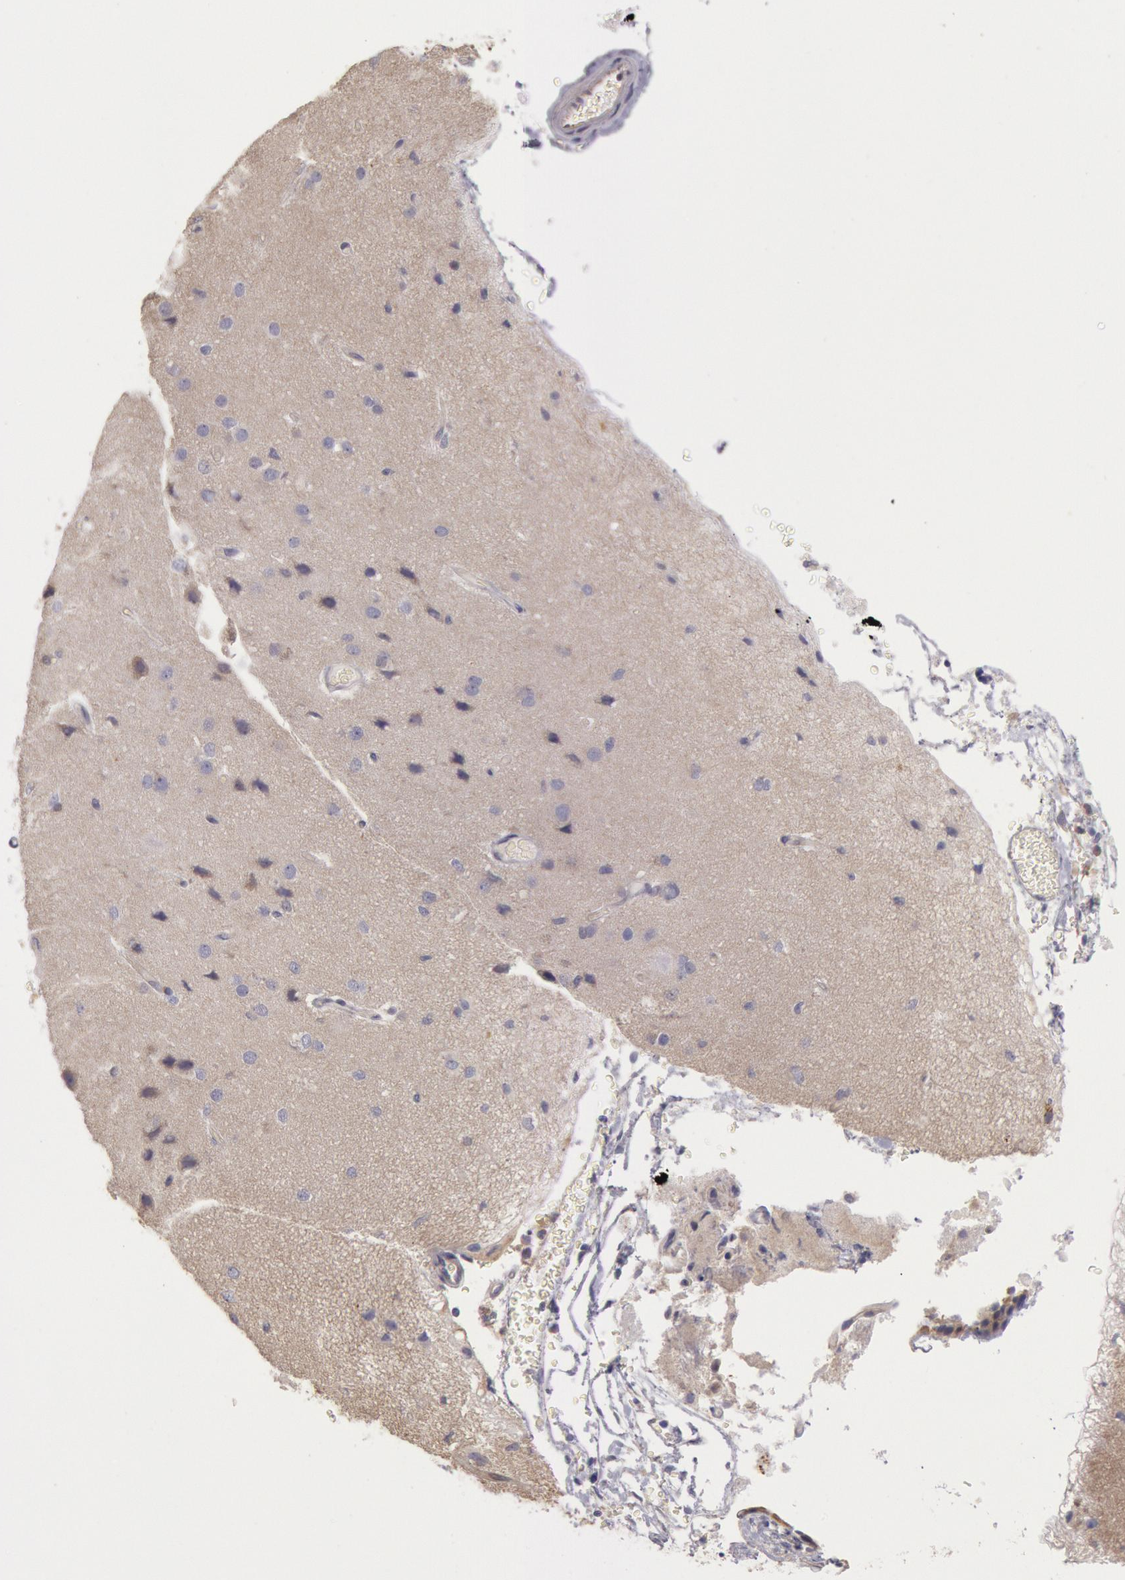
{"staining": {"intensity": "weak", "quantity": "25%-75%", "location": "cytoplasmic/membranous"}, "tissue": "cerebral cortex", "cell_type": "Endothelial cells", "image_type": "normal", "snomed": [{"axis": "morphology", "description": "Normal tissue, NOS"}, {"axis": "morphology", "description": "Glioma, malignant, High grade"}, {"axis": "topography", "description": "Cerebral cortex"}], "caption": "Immunohistochemical staining of benign human cerebral cortex exhibits low levels of weak cytoplasmic/membranous expression in about 25%-75% of endothelial cells.", "gene": "AMOTL1", "patient": {"sex": "male", "age": 77}}